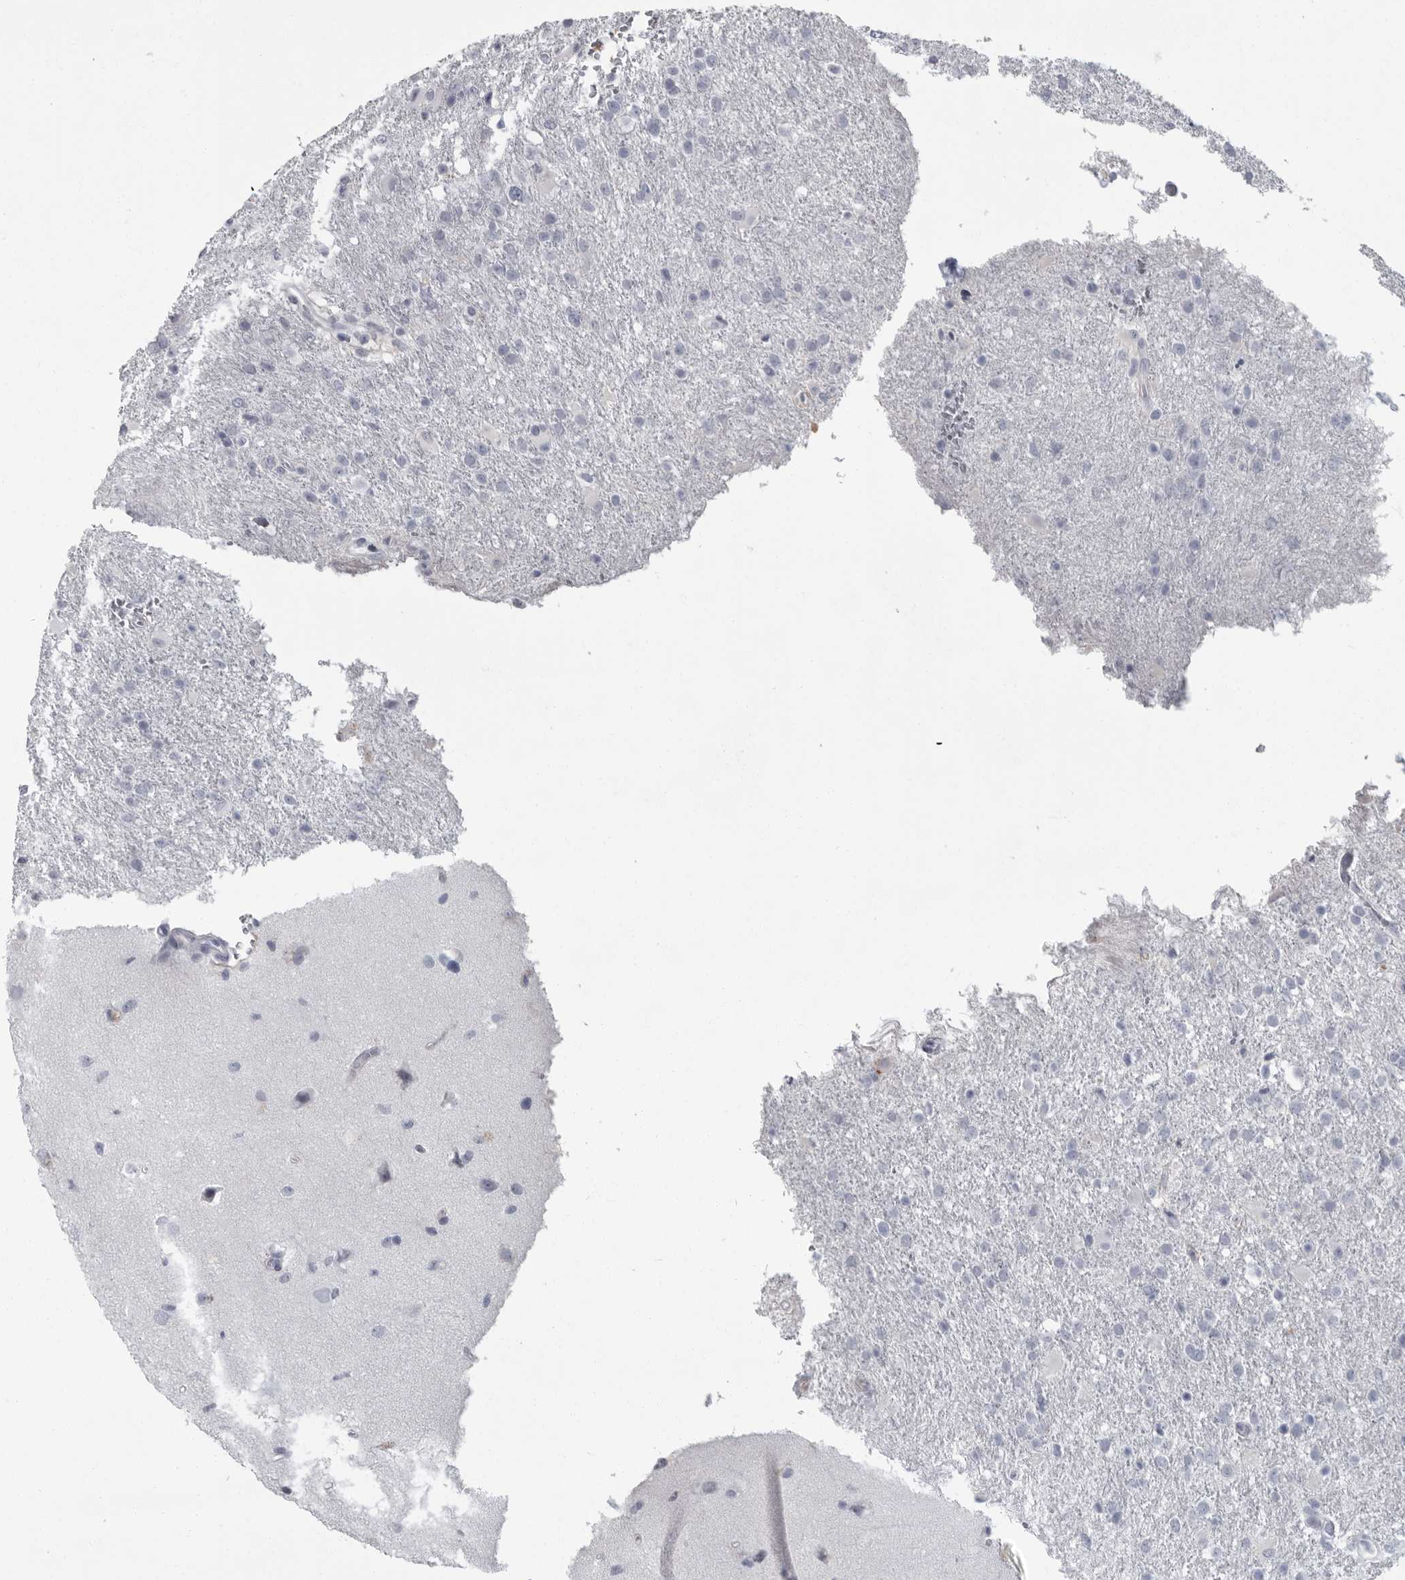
{"staining": {"intensity": "negative", "quantity": "none", "location": "none"}, "tissue": "glioma", "cell_type": "Tumor cells", "image_type": "cancer", "snomed": [{"axis": "morphology", "description": "Glioma, malignant, High grade"}, {"axis": "topography", "description": "Brain"}], "caption": "A high-resolution histopathology image shows immunohistochemistry (IHC) staining of glioma, which reveals no significant positivity in tumor cells.", "gene": "SLC25A39", "patient": {"sex": "female", "age": 57}}